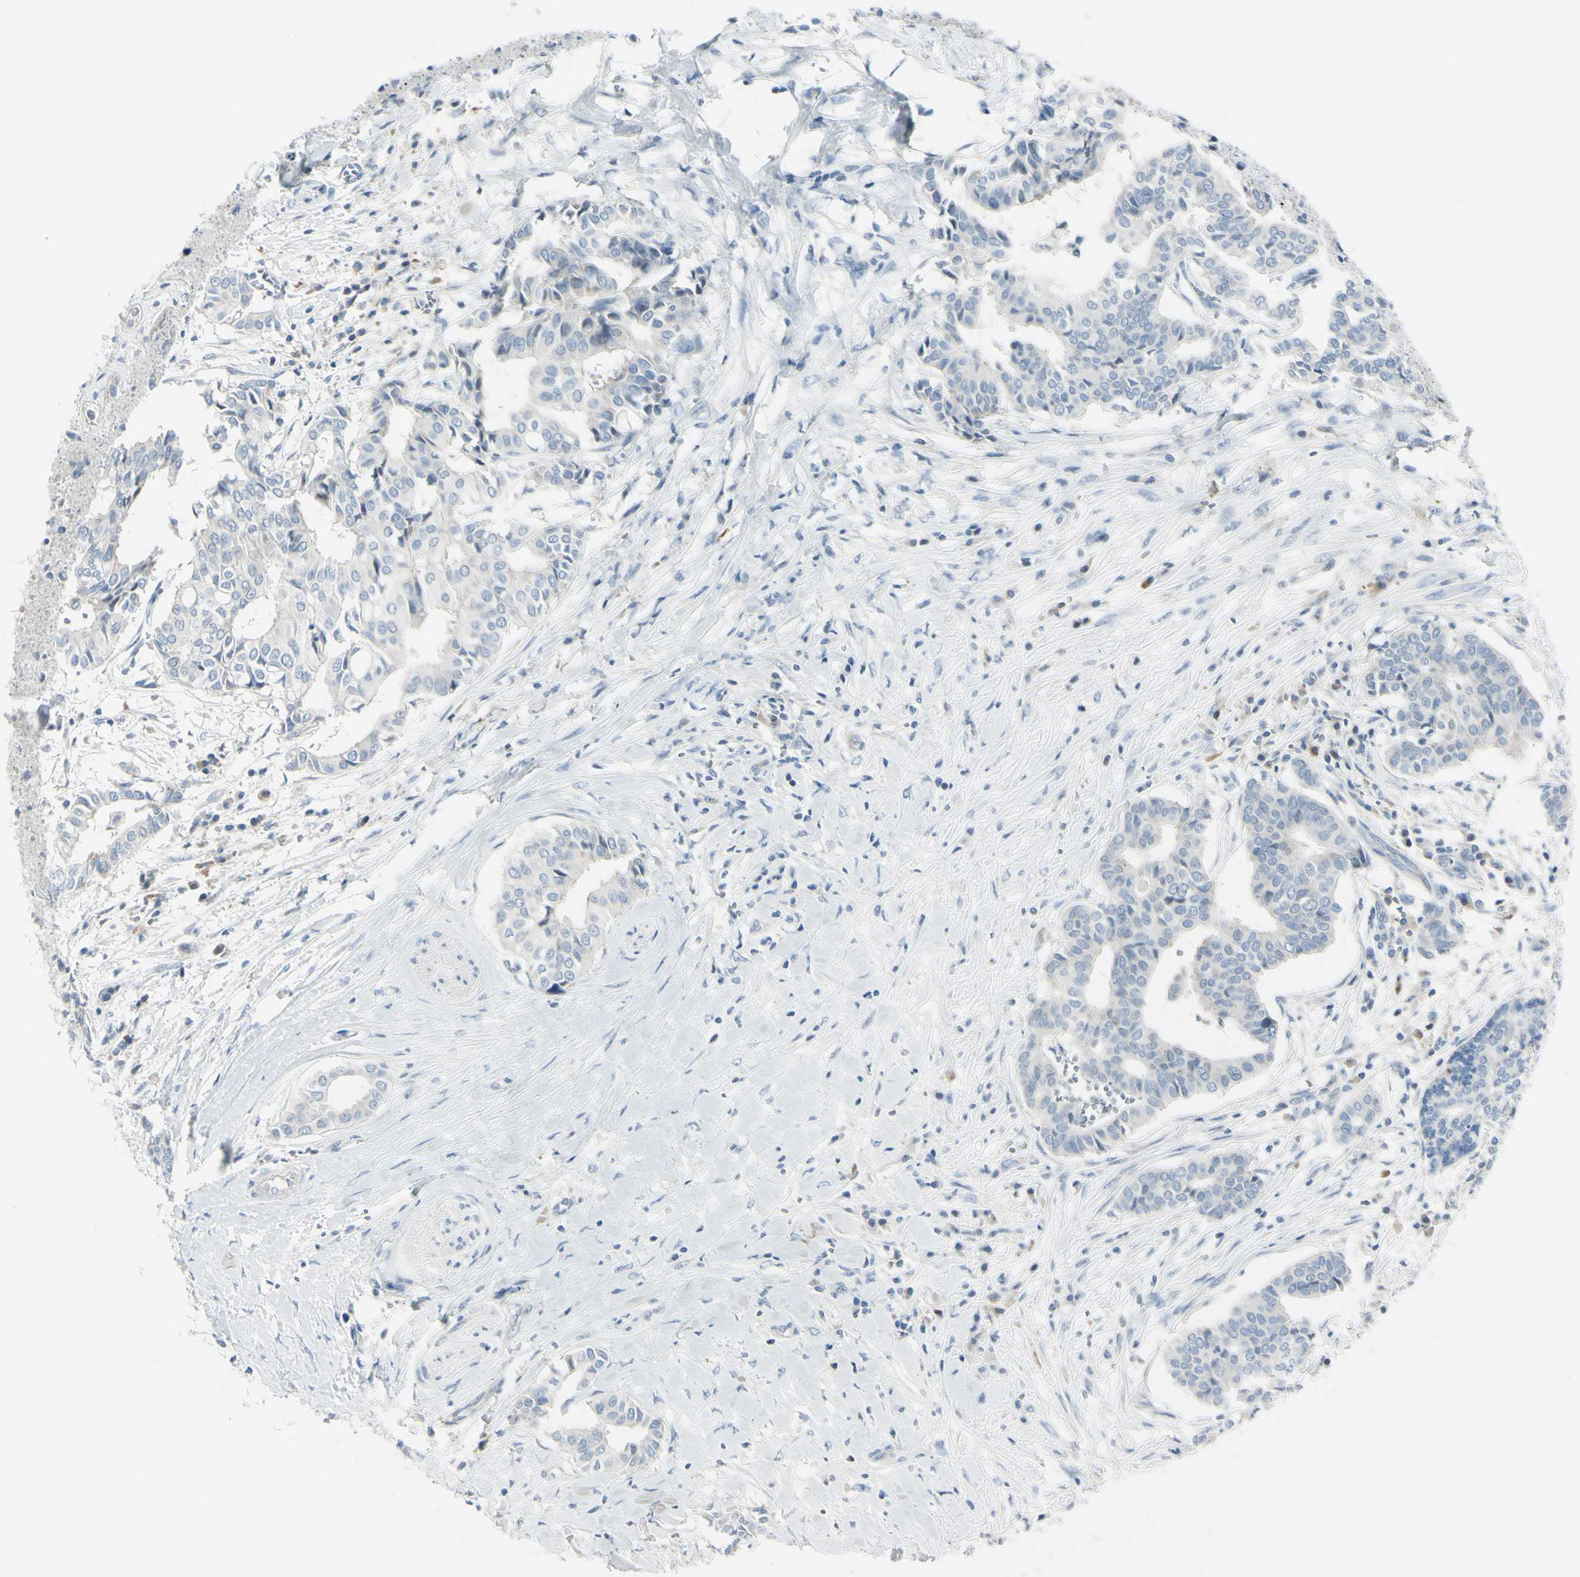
{"staining": {"intensity": "negative", "quantity": "none", "location": "none"}, "tissue": "head and neck cancer", "cell_type": "Tumor cells", "image_type": "cancer", "snomed": [{"axis": "morphology", "description": "Adenocarcinoma, NOS"}, {"axis": "topography", "description": "Salivary gland"}, {"axis": "topography", "description": "Head-Neck"}], "caption": "Adenocarcinoma (head and neck) was stained to show a protein in brown. There is no significant positivity in tumor cells.", "gene": "ASB9", "patient": {"sex": "female", "age": 59}}